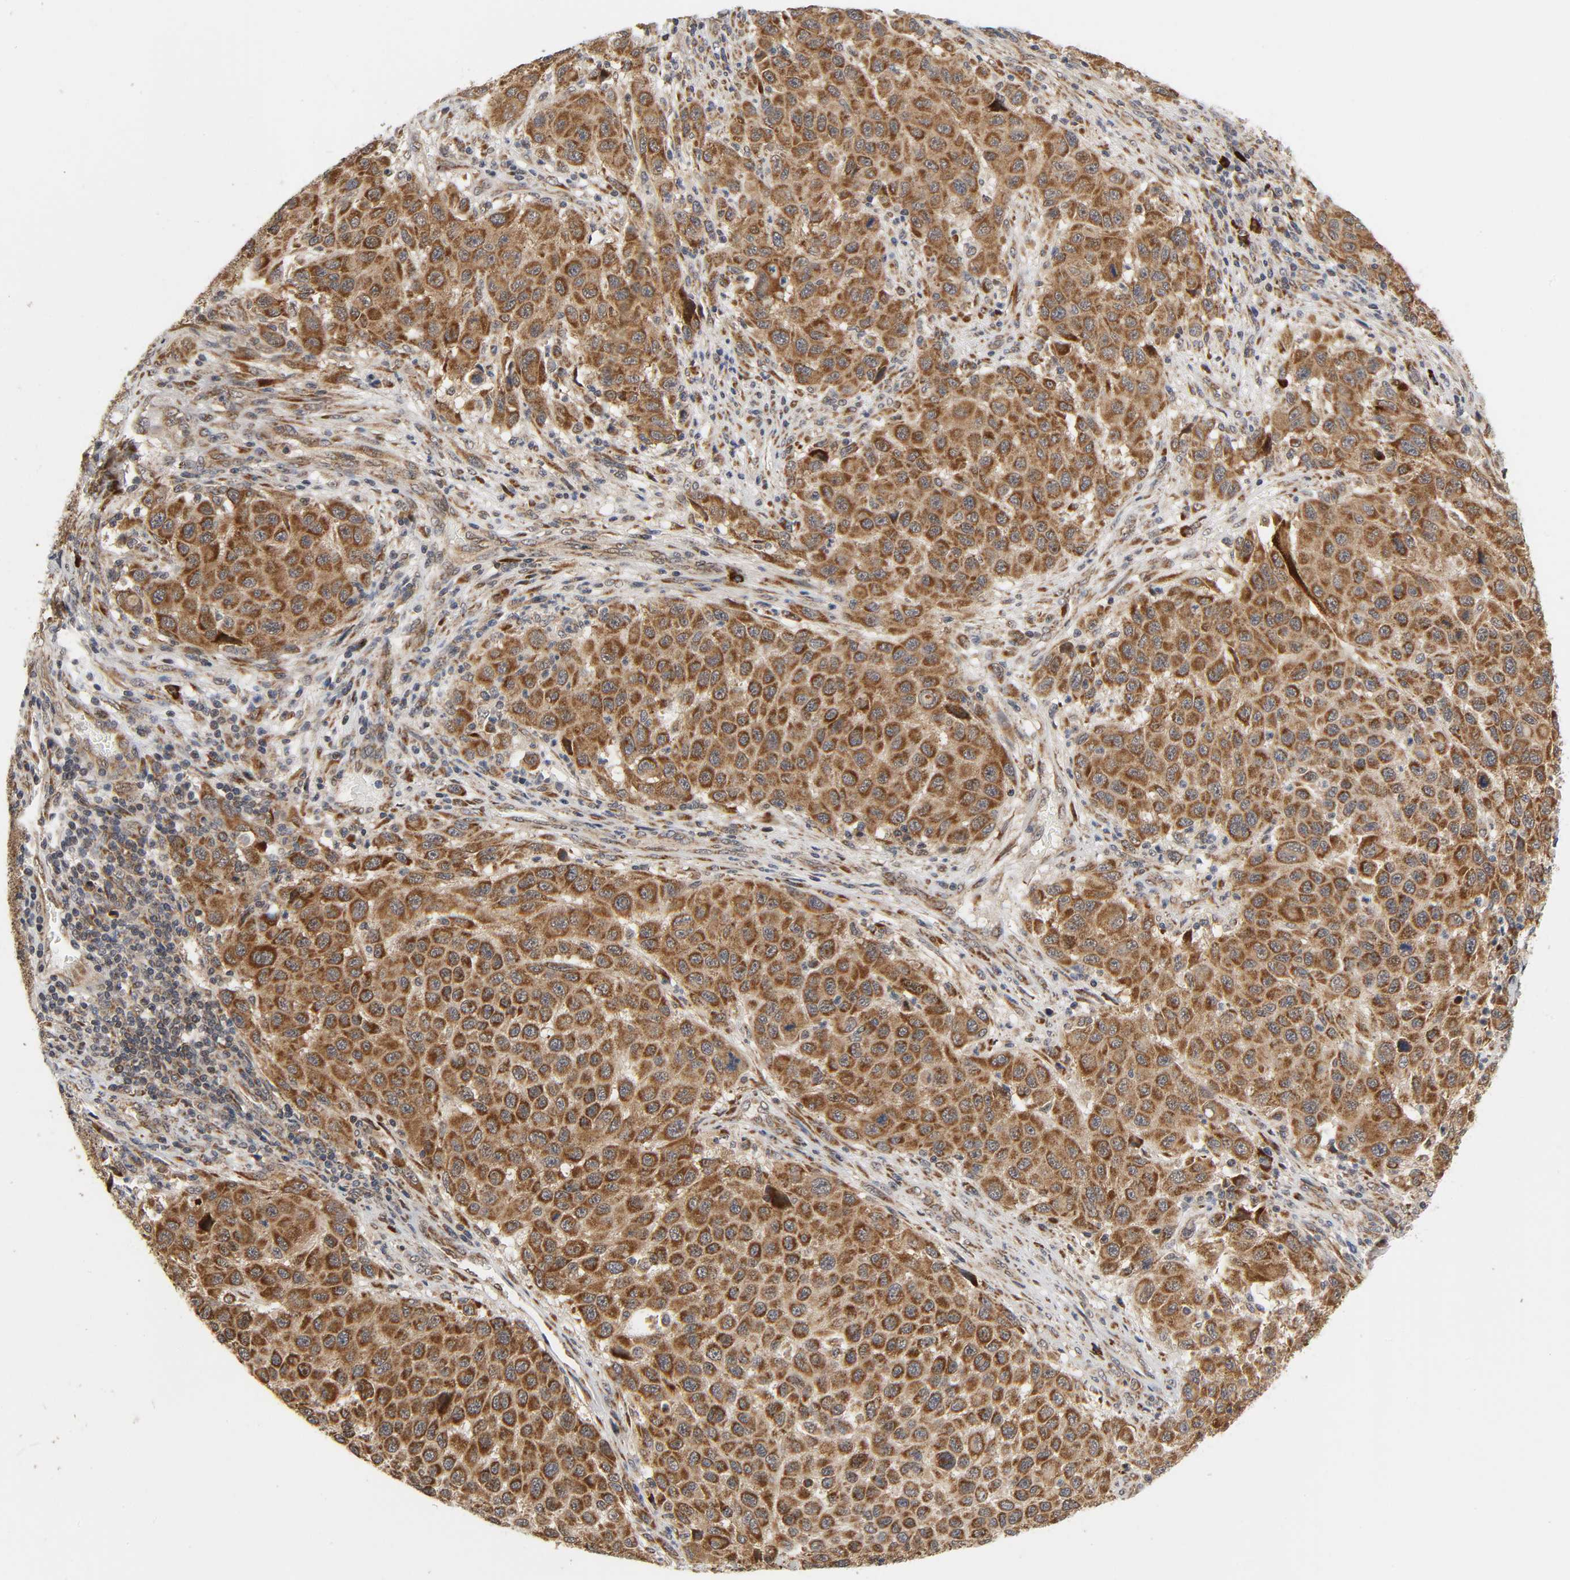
{"staining": {"intensity": "strong", "quantity": ">75%", "location": "cytoplasmic/membranous"}, "tissue": "melanoma", "cell_type": "Tumor cells", "image_type": "cancer", "snomed": [{"axis": "morphology", "description": "Malignant melanoma, Metastatic site"}, {"axis": "topography", "description": "Lymph node"}], "caption": "The histopathology image shows a brown stain indicating the presence of a protein in the cytoplasmic/membranous of tumor cells in malignant melanoma (metastatic site). (DAB IHC with brightfield microscopy, high magnification).", "gene": "SLC30A9", "patient": {"sex": "male", "age": 61}}